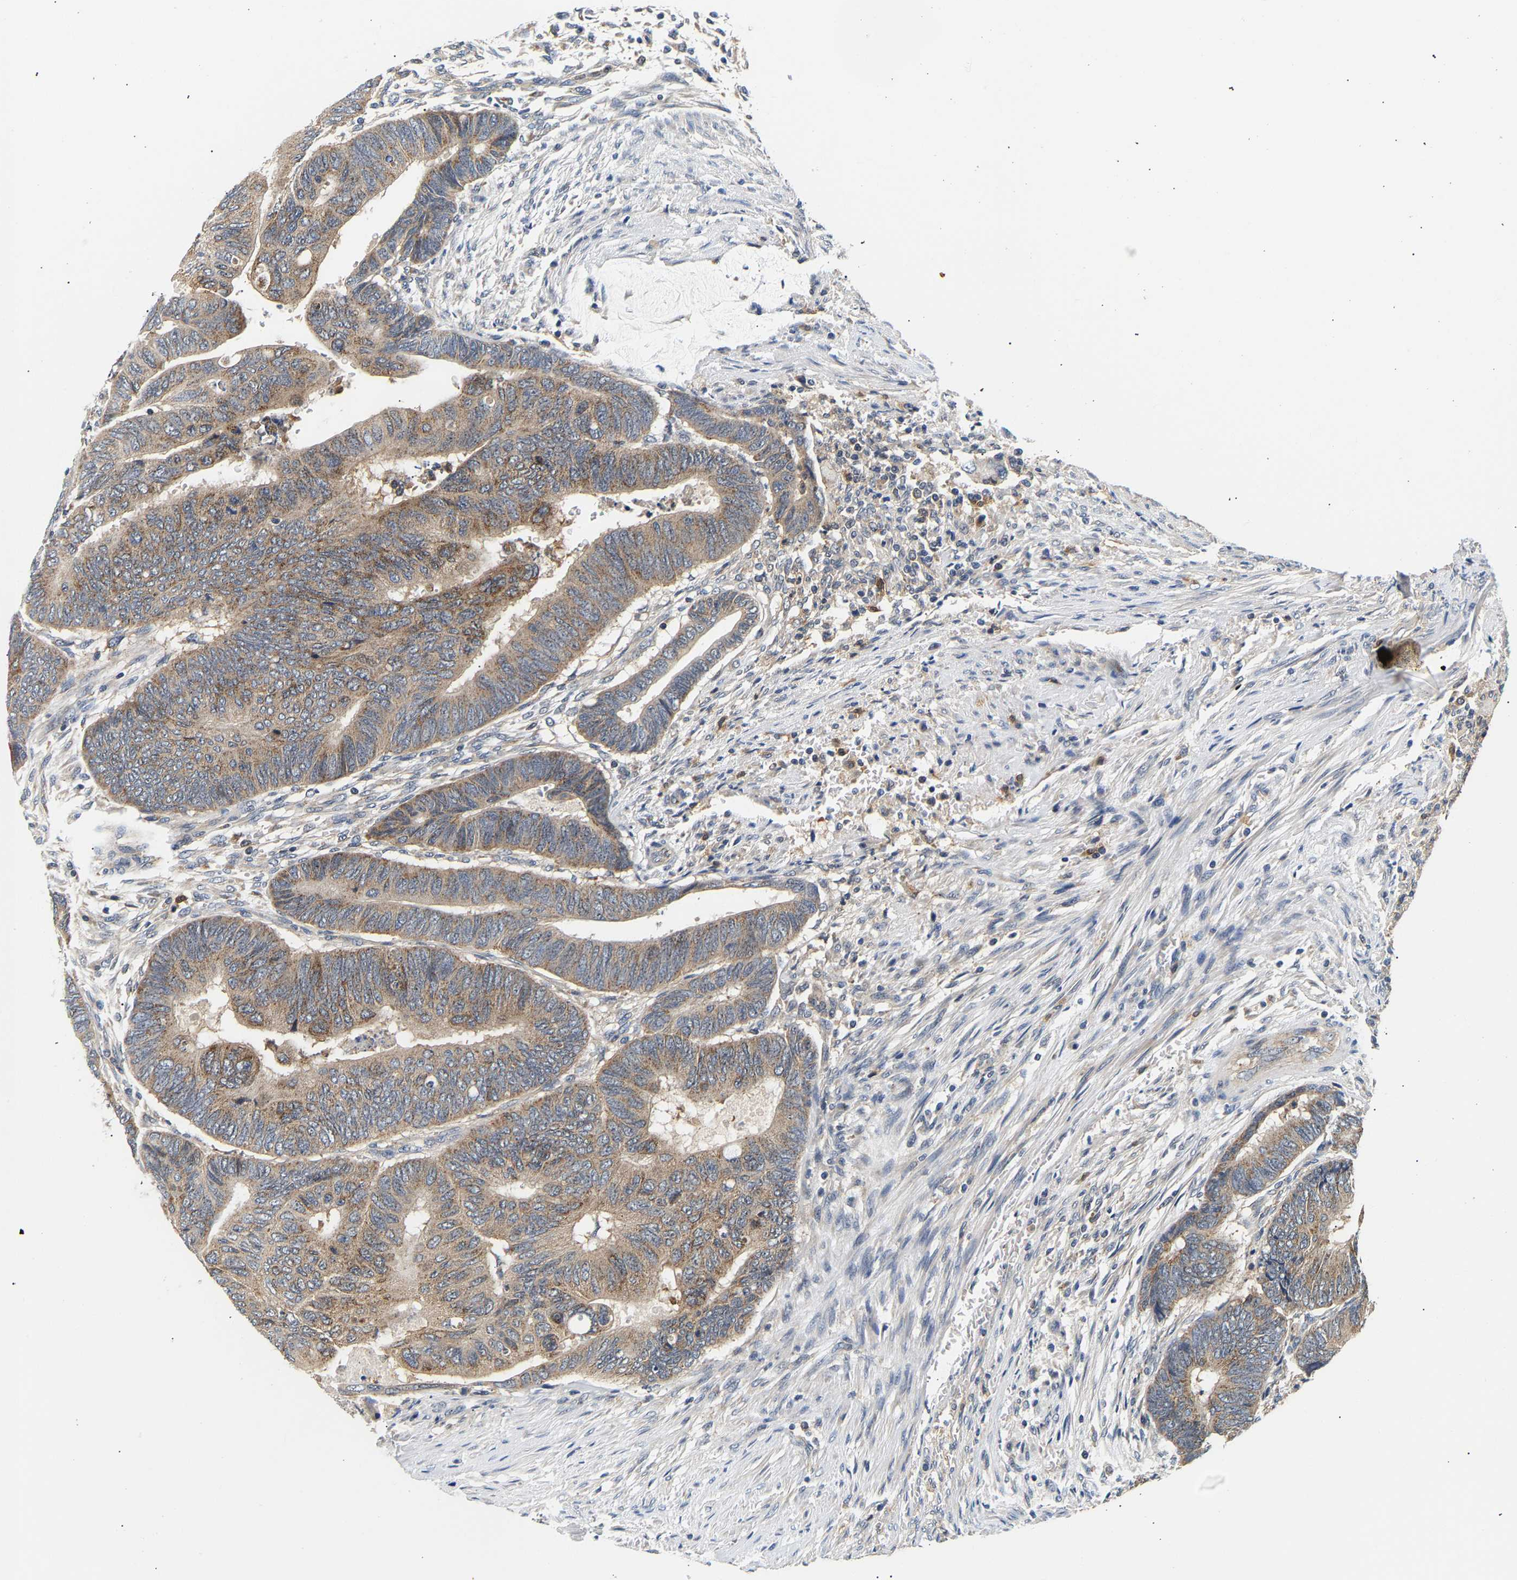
{"staining": {"intensity": "weak", "quantity": ">75%", "location": "cytoplasmic/membranous"}, "tissue": "colorectal cancer", "cell_type": "Tumor cells", "image_type": "cancer", "snomed": [{"axis": "morphology", "description": "Normal tissue, NOS"}, {"axis": "morphology", "description": "Adenocarcinoma, NOS"}, {"axis": "topography", "description": "Rectum"}, {"axis": "topography", "description": "Peripheral nerve tissue"}], "caption": "Immunohistochemistry photomicrograph of neoplastic tissue: human colorectal adenocarcinoma stained using immunohistochemistry (IHC) shows low levels of weak protein expression localized specifically in the cytoplasmic/membranous of tumor cells, appearing as a cytoplasmic/membranous brown color.", "gene": "PPID", "patient": {"sex": "male", "age": 92}}